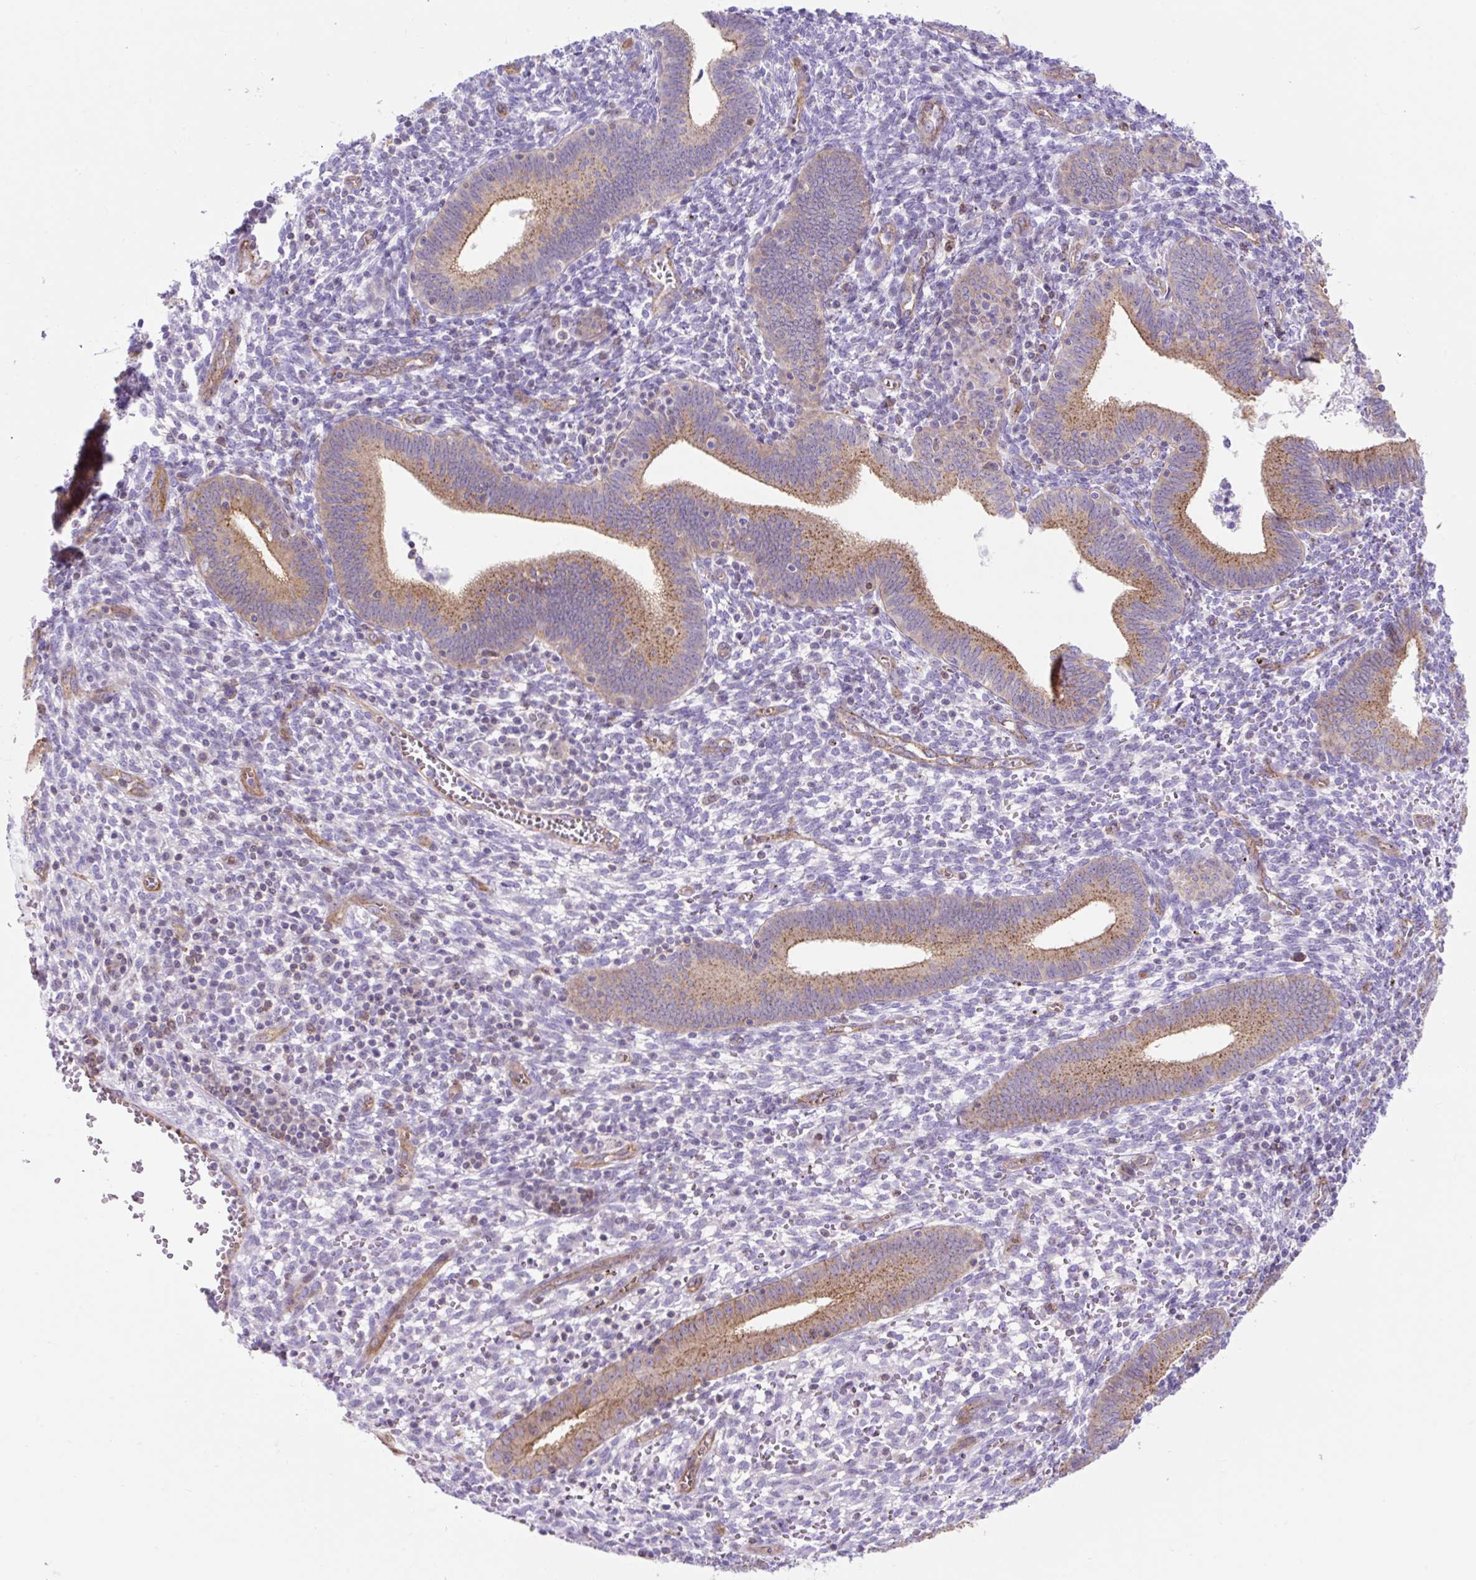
{"staining": {"intensity": "moderate", "quantity": "<25%", "location": "cytoplasmic/membranous"}, "tissue": "endometrium", "cell_type": "Cells in endometrial stroma", "image_type": "normal", "snomed": [{"axis": "morphology", "description": "Normal tissue, NOS"}, {"axis": "topography", "description": "Endometrium"}], "caption": "The photomicrograph reveals staining of normal endometrium, revealing moderate cytoplasmic/membranous protein staining (brown color) within cells in endometrial stroma.", "gene": "HIP1R", "patient": {"sex": "female", "age": 41}}